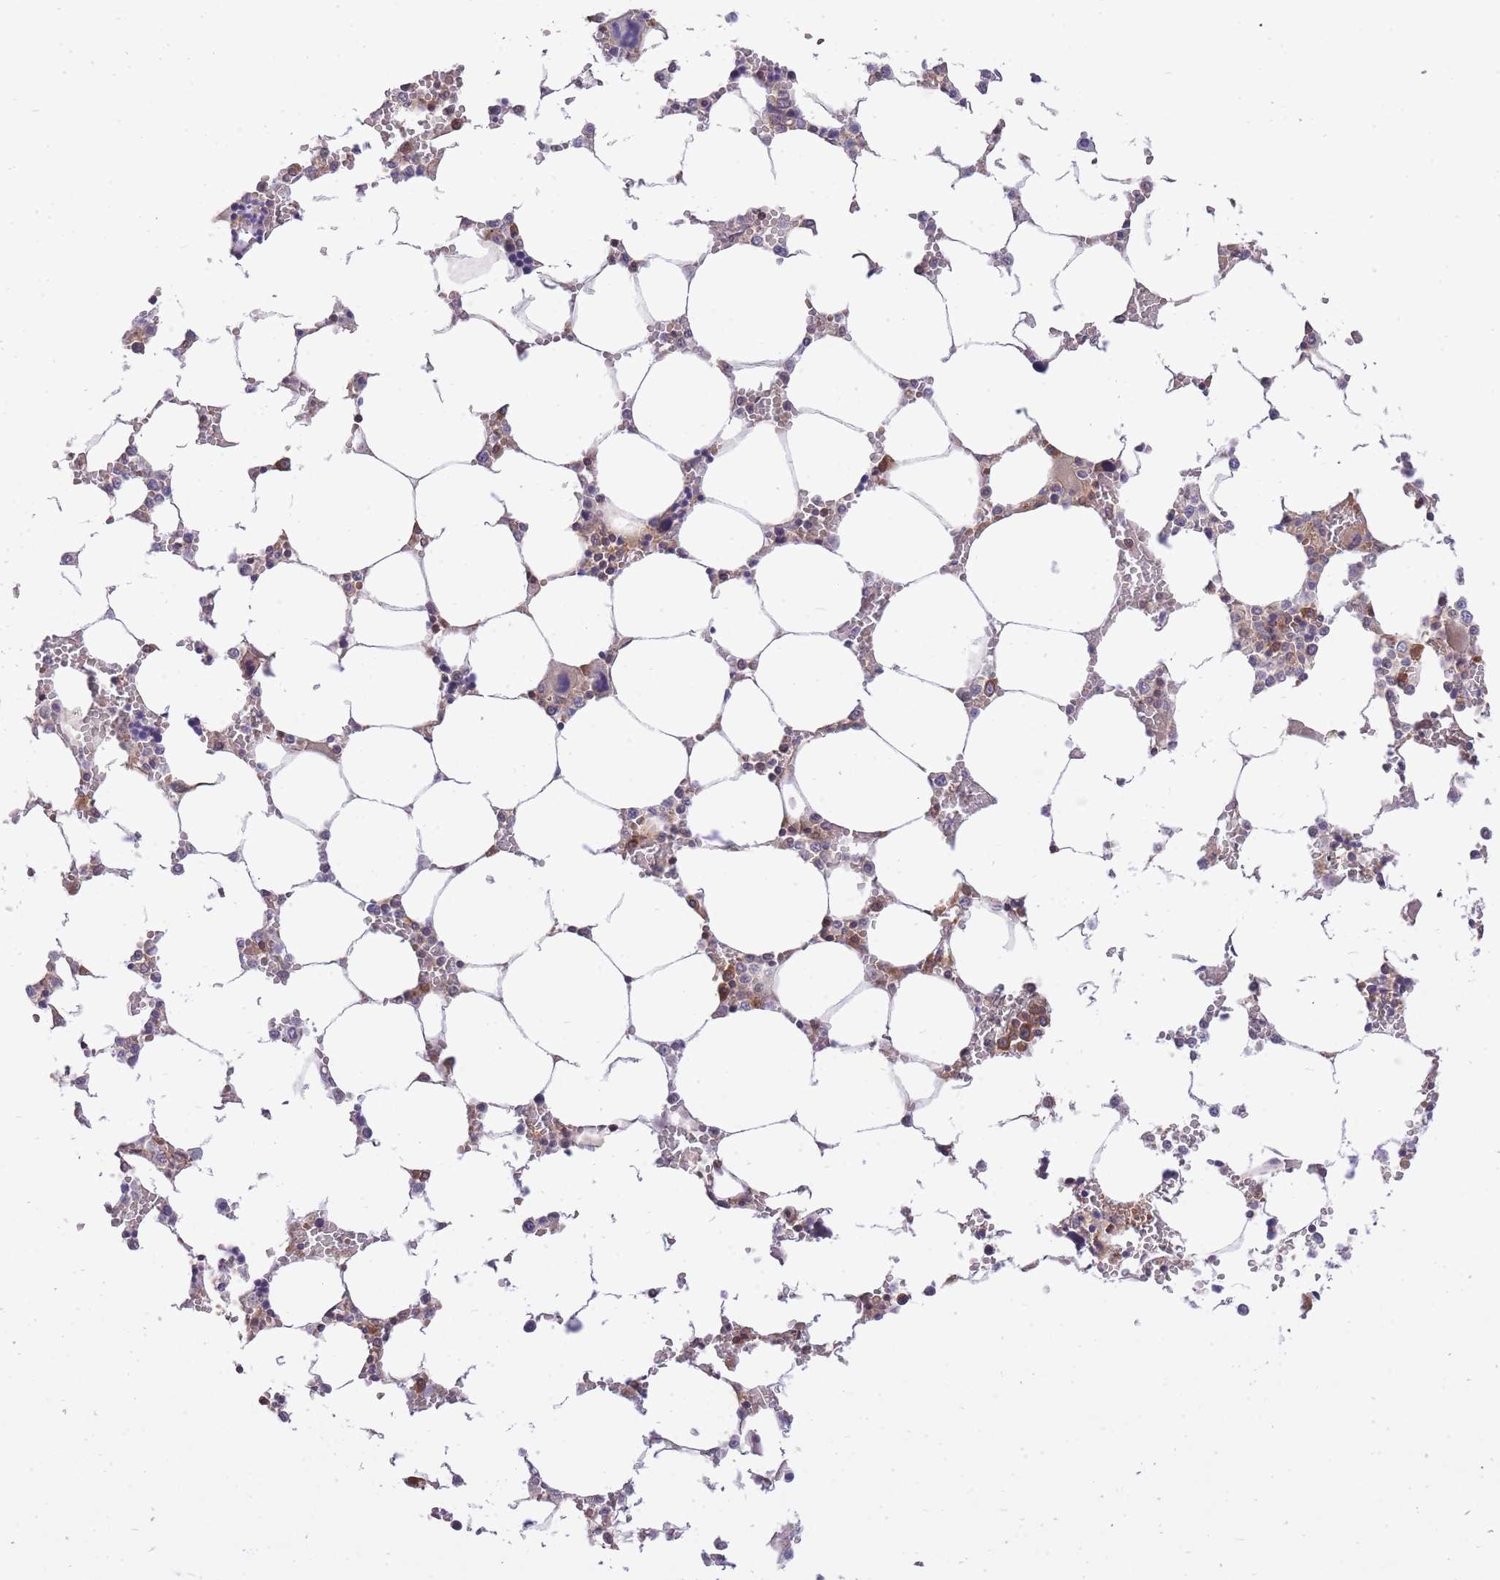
{"staining": {"intensity": "weak", "quantity": "<25%", "location": "cytoplasmic/membranous"}, "tissue": "bone marrow", "cell_type": "Hematopoietic cells", "image_type": "normal", "snomed": [{"axis": "morphology", "description": "Normal tissue, NOS"}, {"axis": "topography", "description": "Bone marrow"}], "caption": "Bone marrow was stained to show a protein in brown. There is no significant positivity in hematopoietic cells.", "gene": "EIF2B2", "patient": {"sex": "male", "age": 64}}